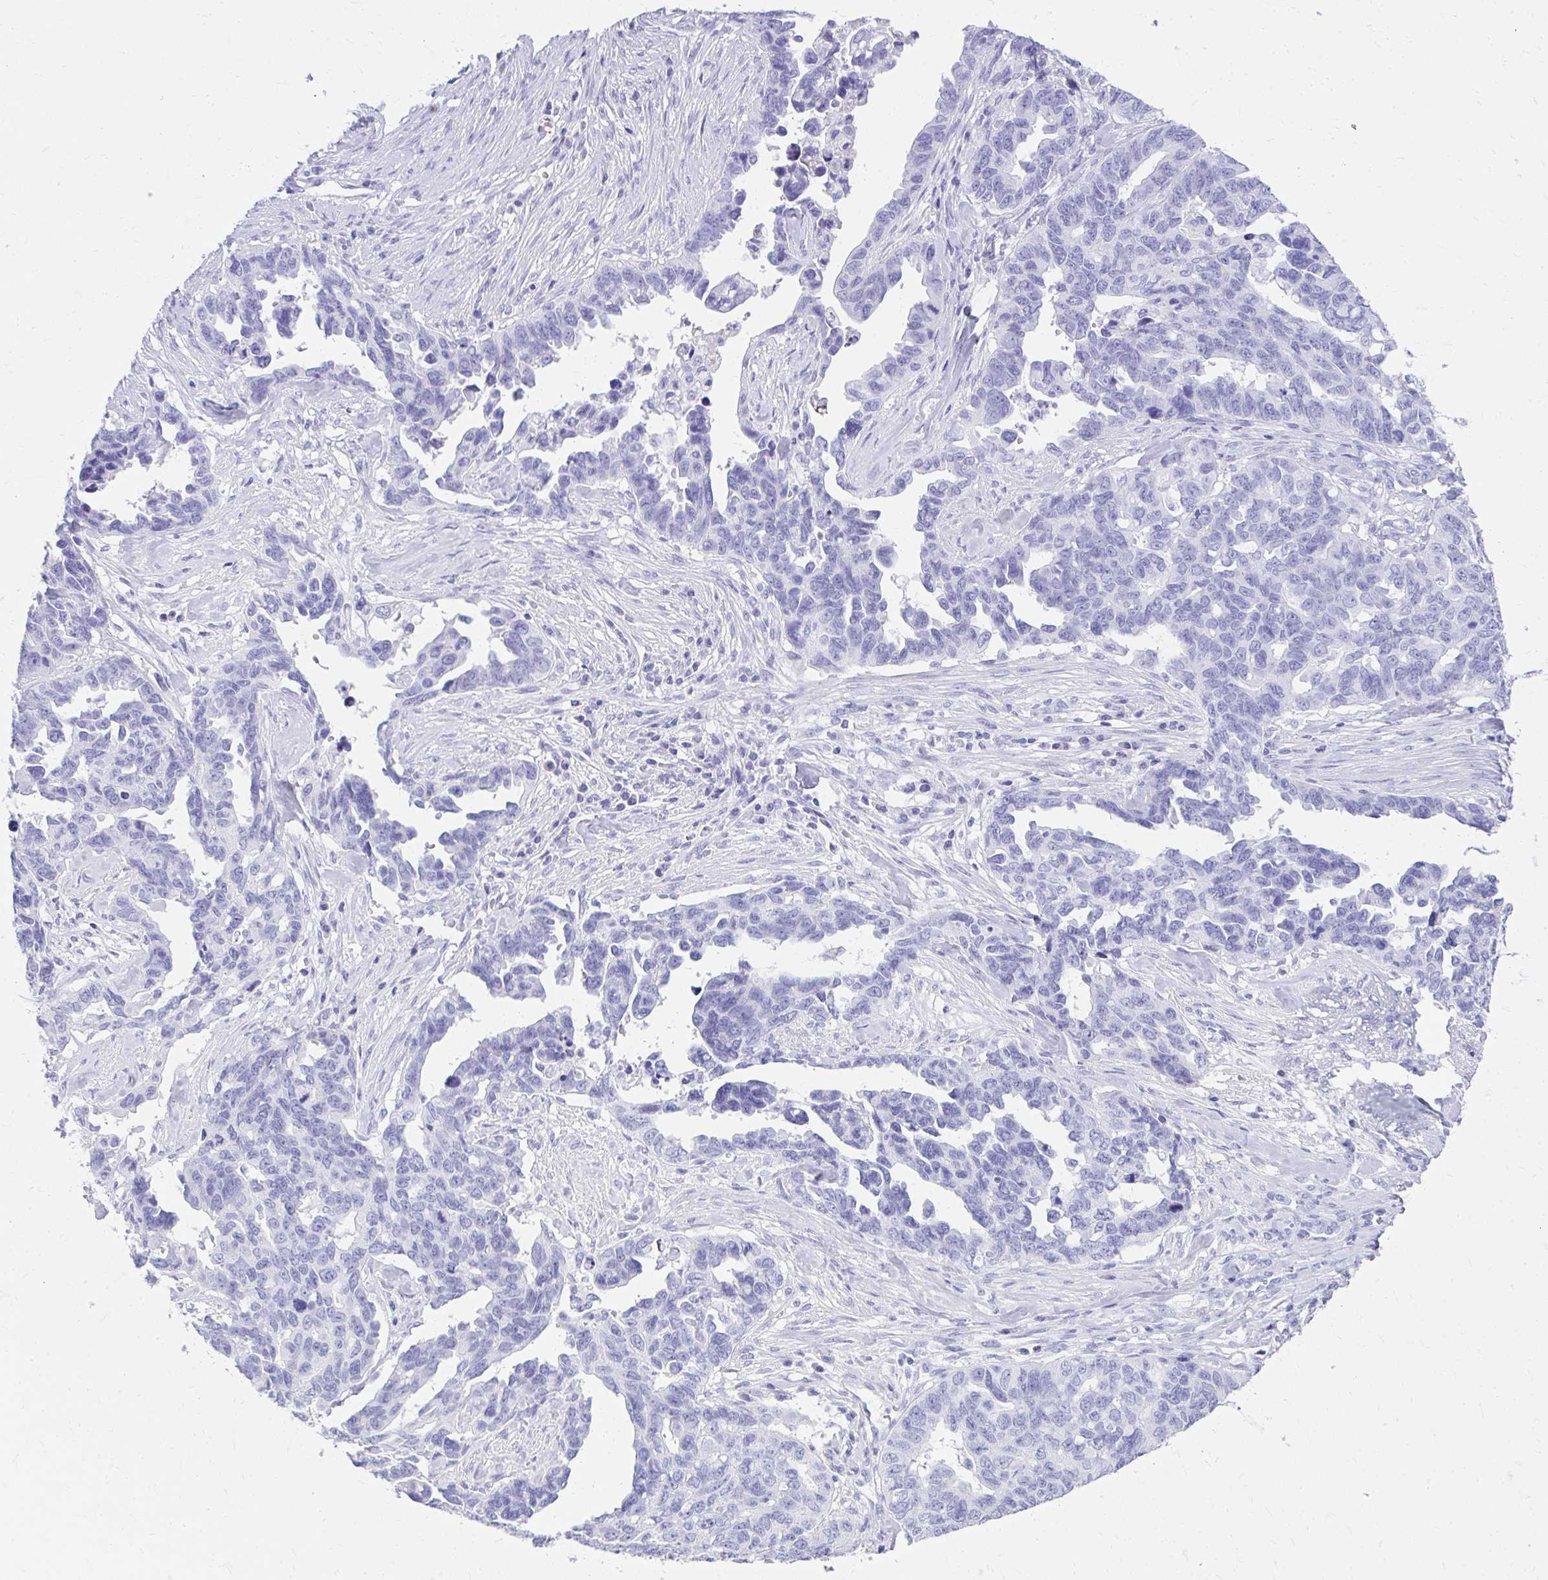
{"staining": {"intensity": "negative", "quantity": "none", "location": "none"}, "tissue": "ovarian cancer", "cell_type": "Tumor cells", "image_type": "cancer", "snomed": [{"axis": "morphology", "description": "Cystadenocarcinoma, serous, NOS"}, {"axis": "topography", "description": "Ovary"}], "caption": "Photomicrograph shows no protein staining in tumor cells of ovarian cancer tissue.", "gene": "TNNT1", "patient": {"sex": "female", "age": 69}}